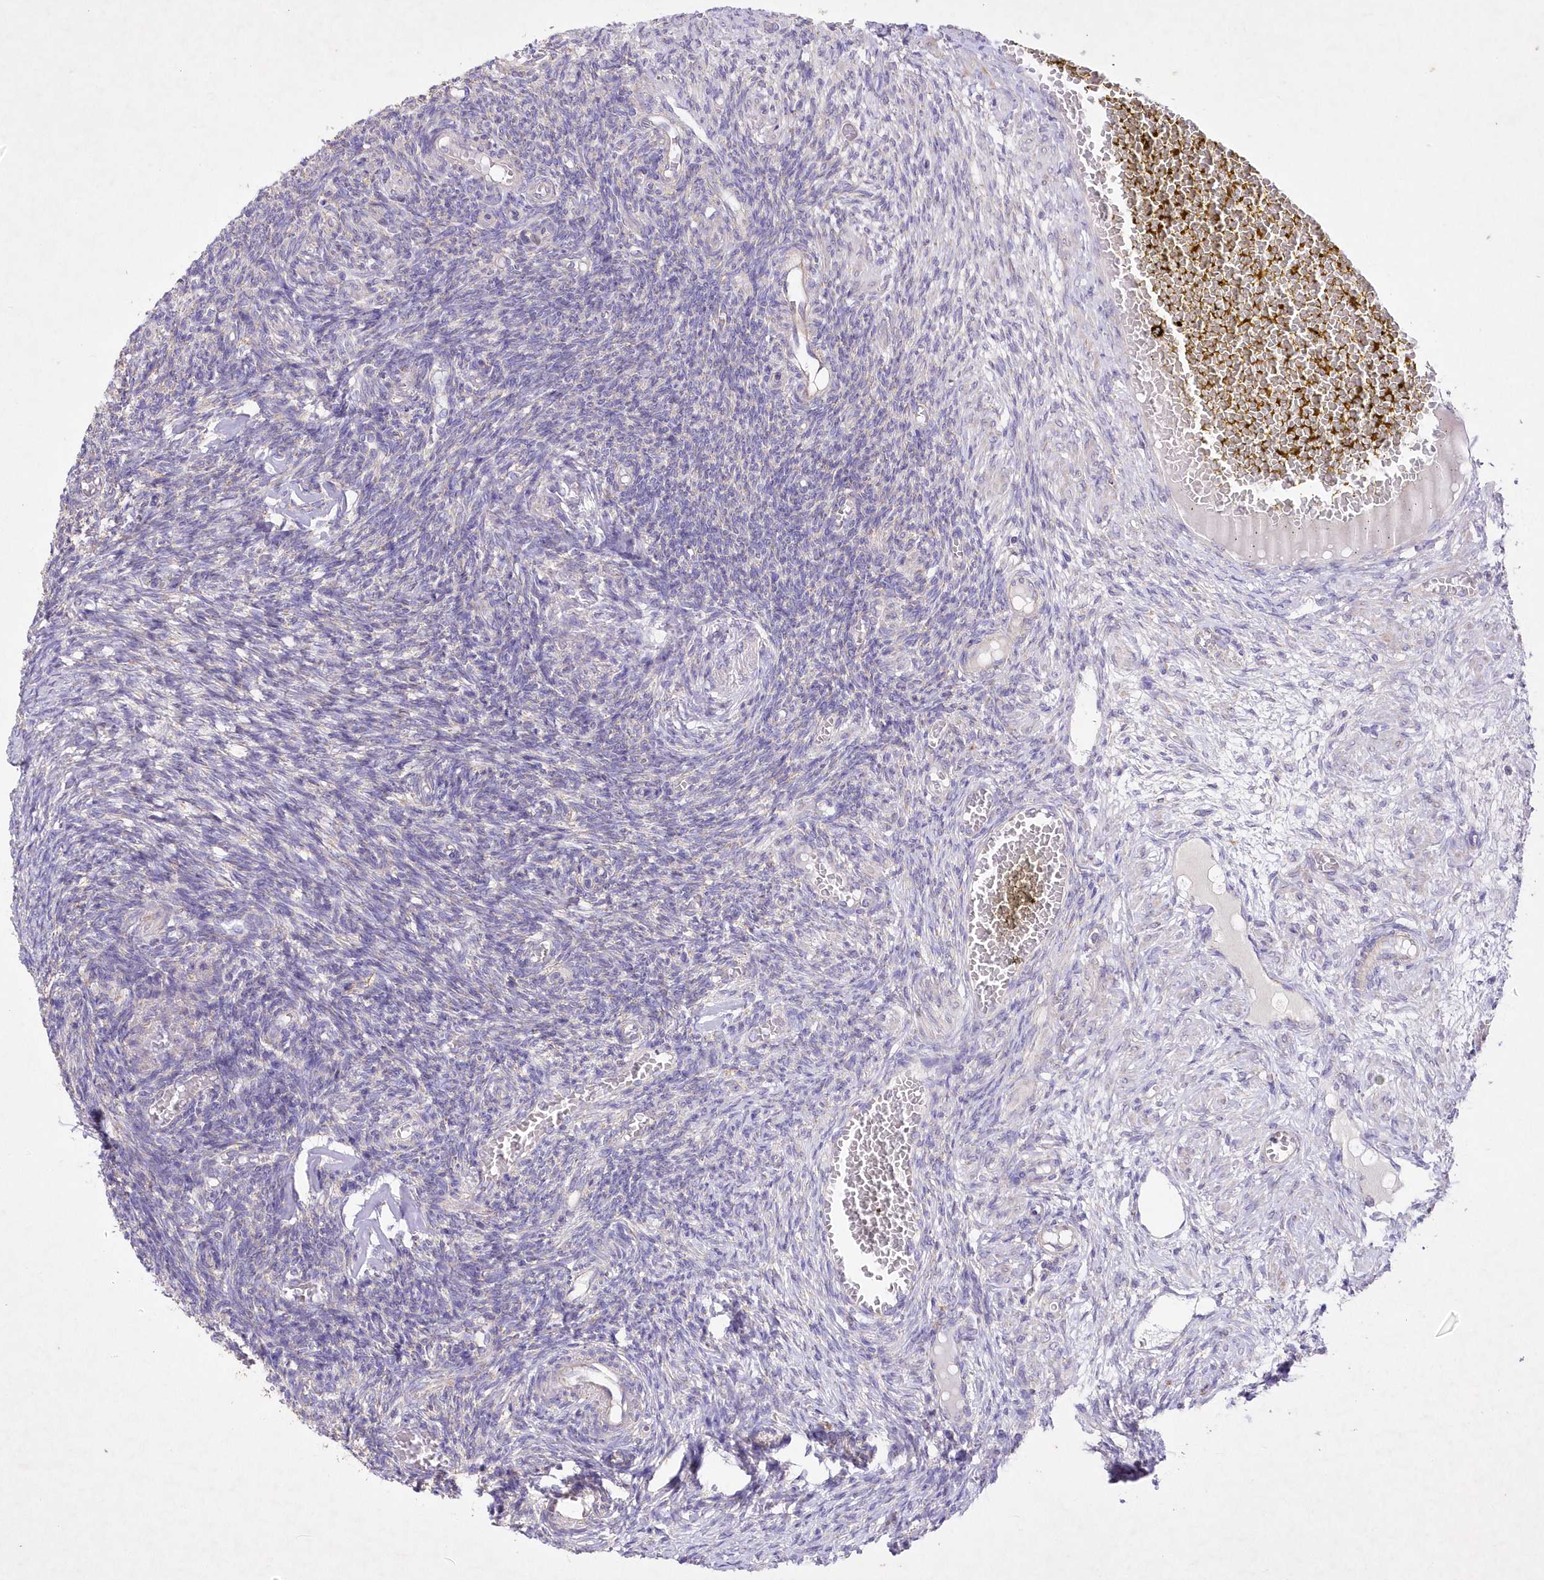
{"staining": {"intensity": "negative", "quantity": "none", "location": "none"}, "tissue": "ovary", "cell_type": "Ovarian stroma cells", "image_type": "normal", "snomed": [{"axis": "morphology", "description": "Normal tissue, NOS"}, {"axis": "topography", "description": "Ovary"}], "caption": "Immunohistochemistry image of unremarkable ovary: human ovary stained with DAB shows no significant protein positivity in ovarian stroma cells. (Brightfield microscopy of DAB (3,3'-diaminobenzidine) immunohistochemistry at high magnification).", "gene": "ITSN2", "patient": {"sex": "female", "age": 27}}